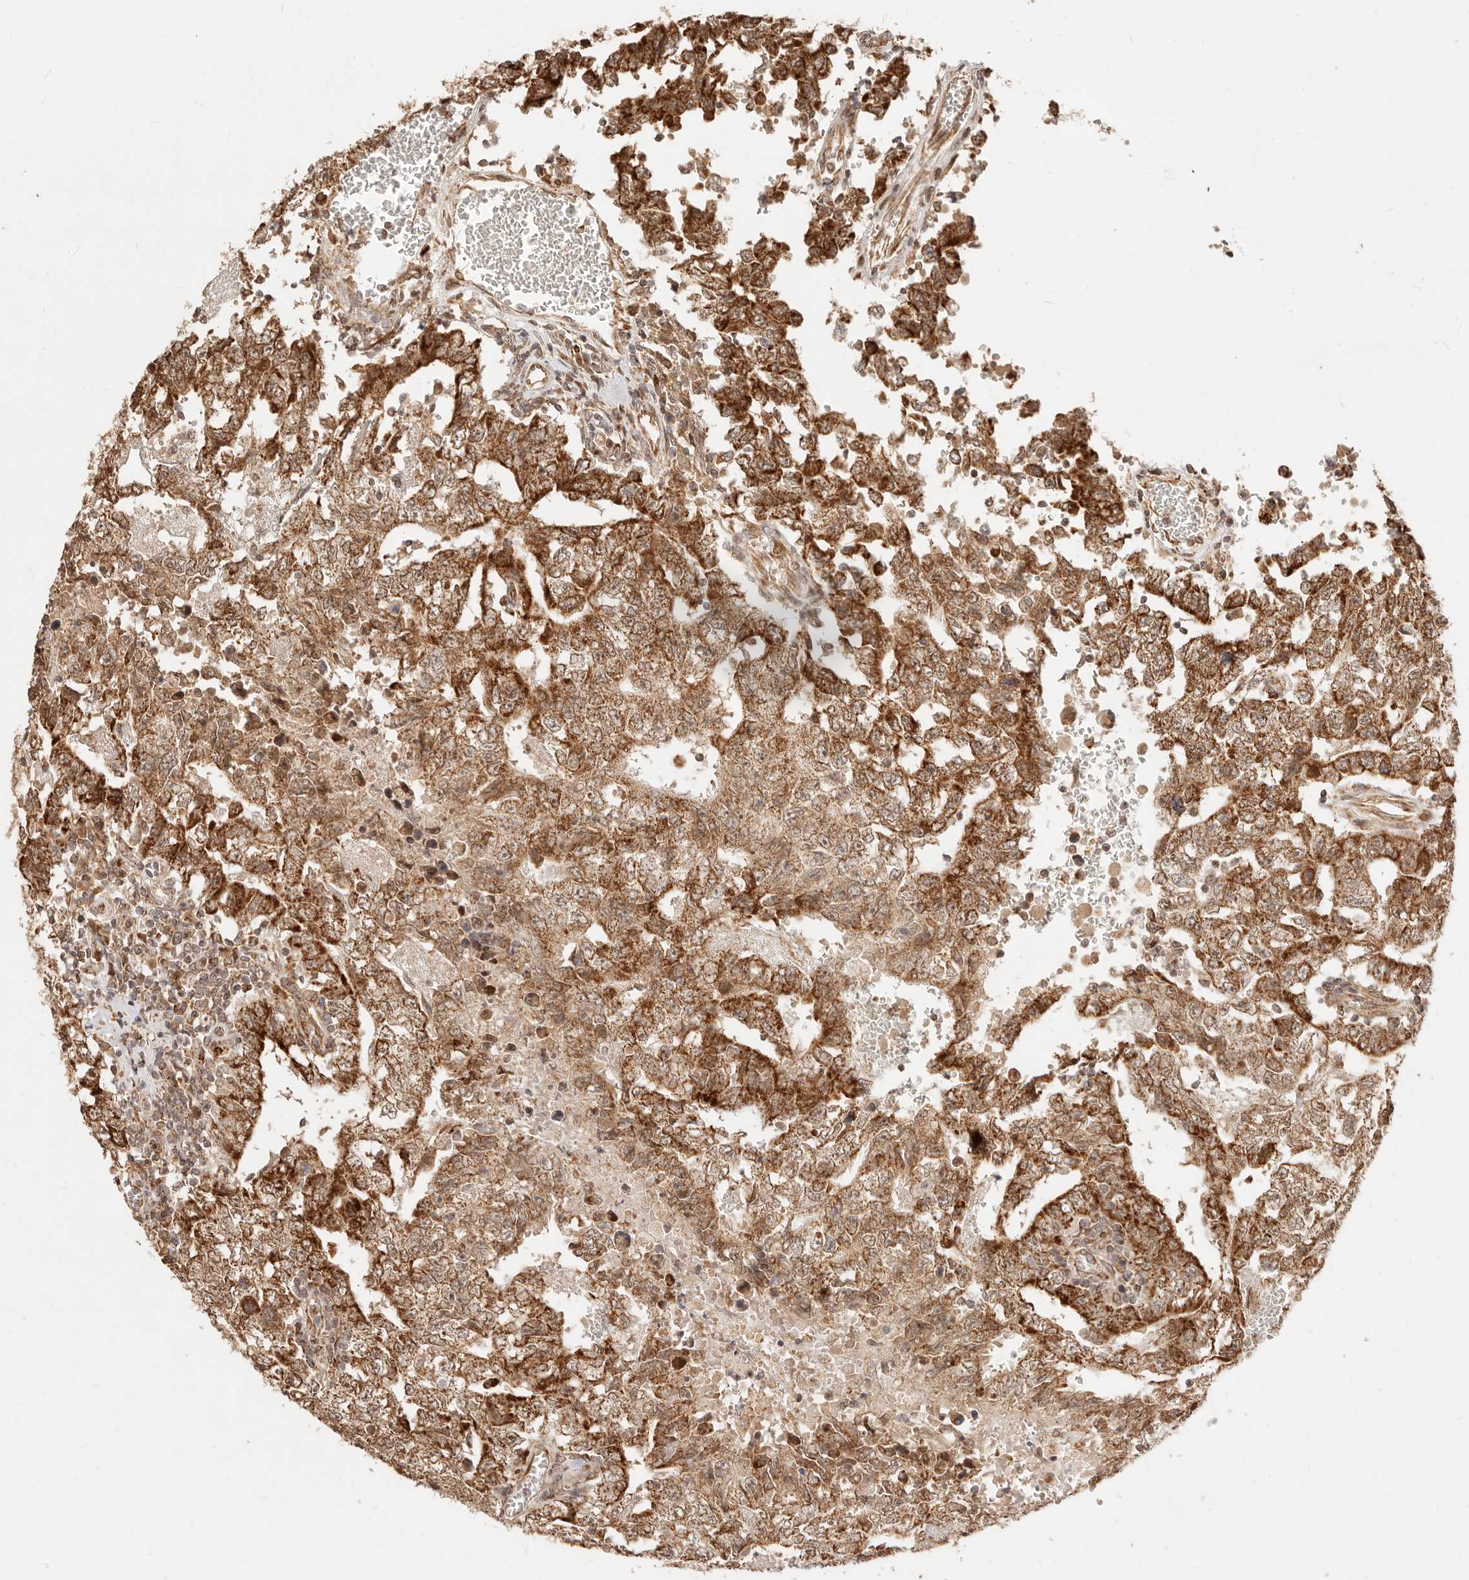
{"staining": {"intensity": "strong", "quantity": ">75%", "location": "cytoplasmic/membranous"}, "tissue": "testis cancer", "cell_type": "Tumor cells", "image_type": "cancer", "snomed": [{"axis": "morphology", "description": "Carcinoma, Embryonal, NOS"}, {"axis": "topography", "description": "Testis"}], "caption": "Protein staining exhibits strong cytoplasmic/membranous expression in about >75% of tumor cells in embryonal carcinoma (testis).", "gene": "TIMM17A", "patient": {"sex": "male", "age": 26}}